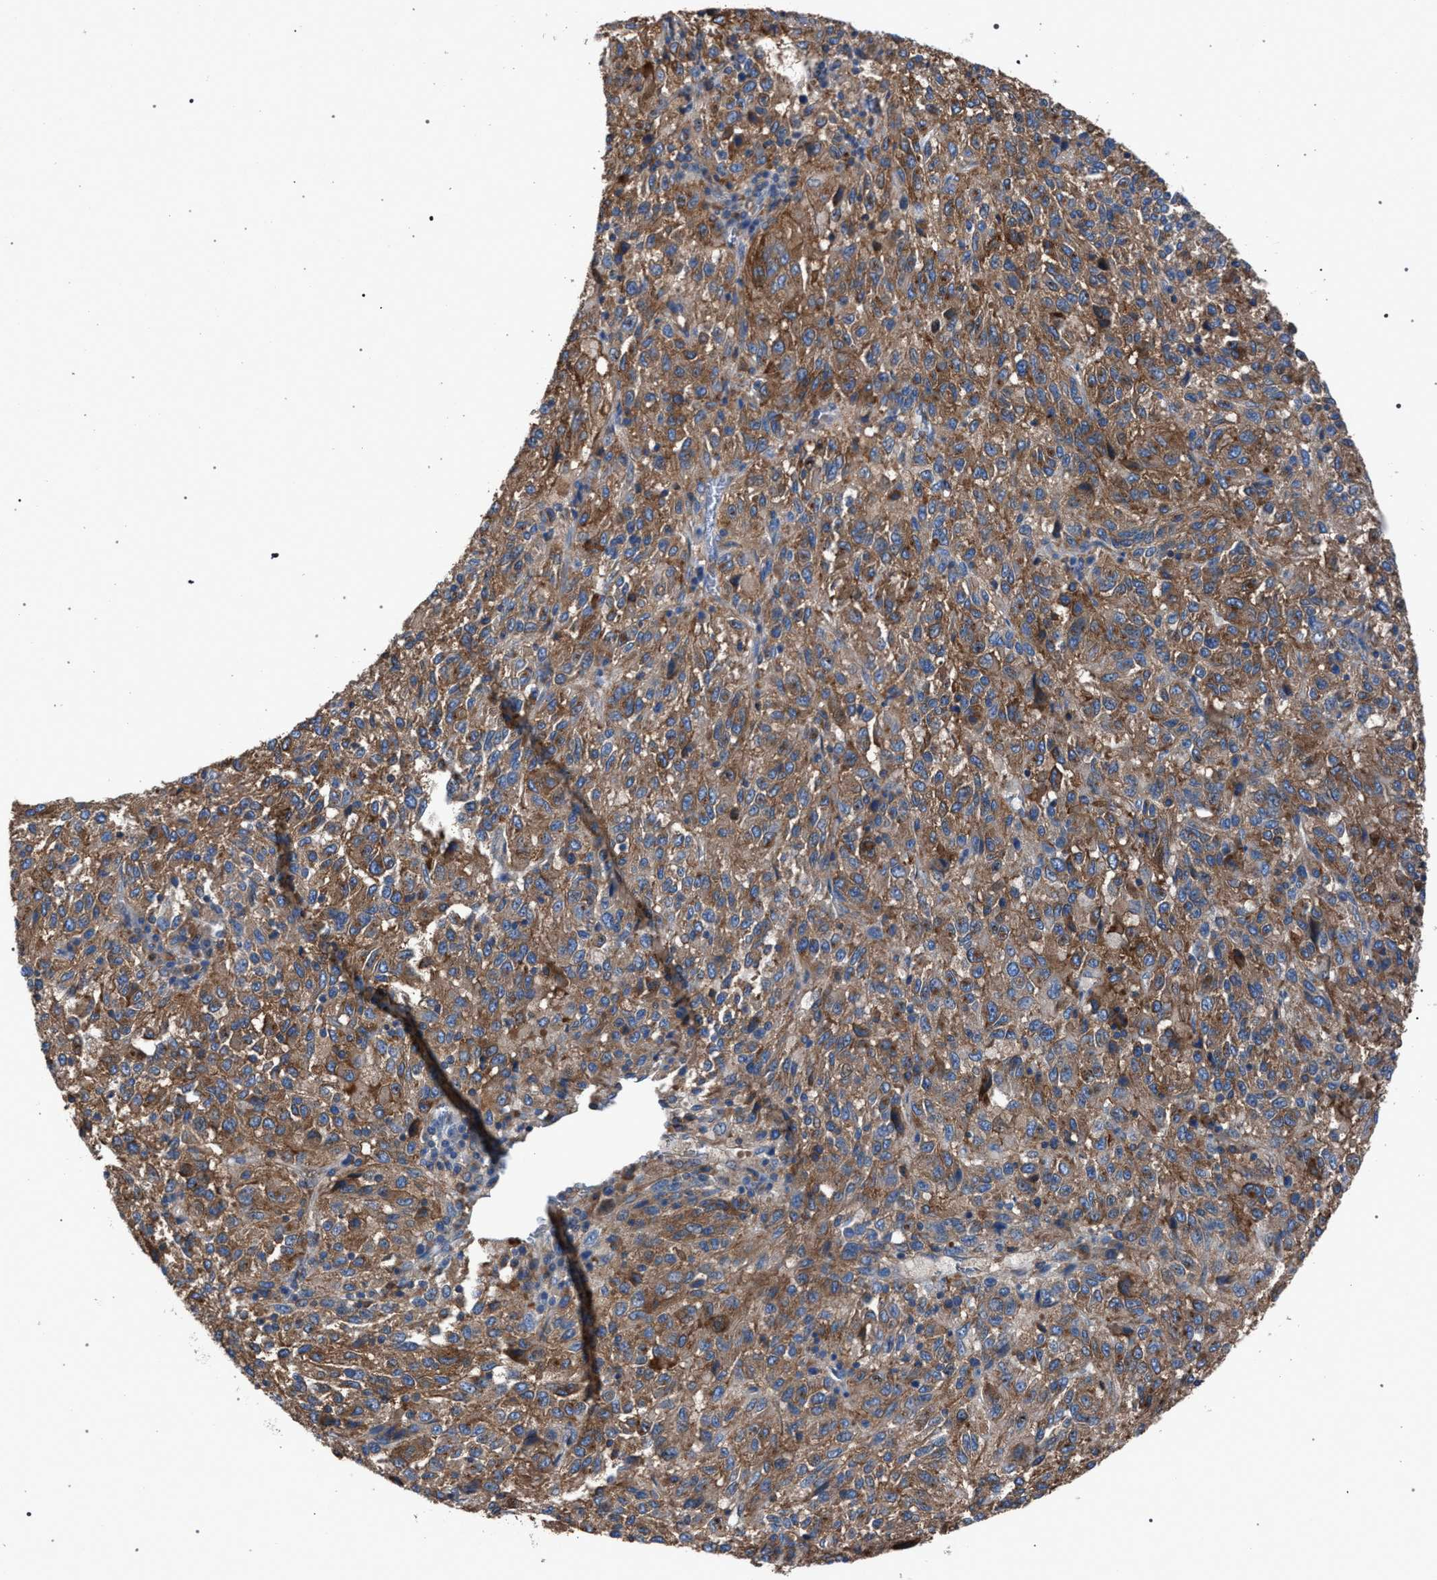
{"staining": {"intensity": "moderate", "quantity": ">75%", "location": "cytoplasmic/membranous"}, "tissue": "melanoma", "cell_type": "Tumor cells", "image_type": "cancer", "snomed": [{"axis": "morphology", "description": "Malignant melanoma, Metastatic site"}, {"axis": "topography", "description": "Lung"}], "caption": "Melanoma stained with DAB immunohistochemistry shows medium levels of moderate cytoplasmic/membranous expression in about >75% of tumor cells.", "gene": "ATP6V0A1", "patient": {"sex": "male", "age": 64}}